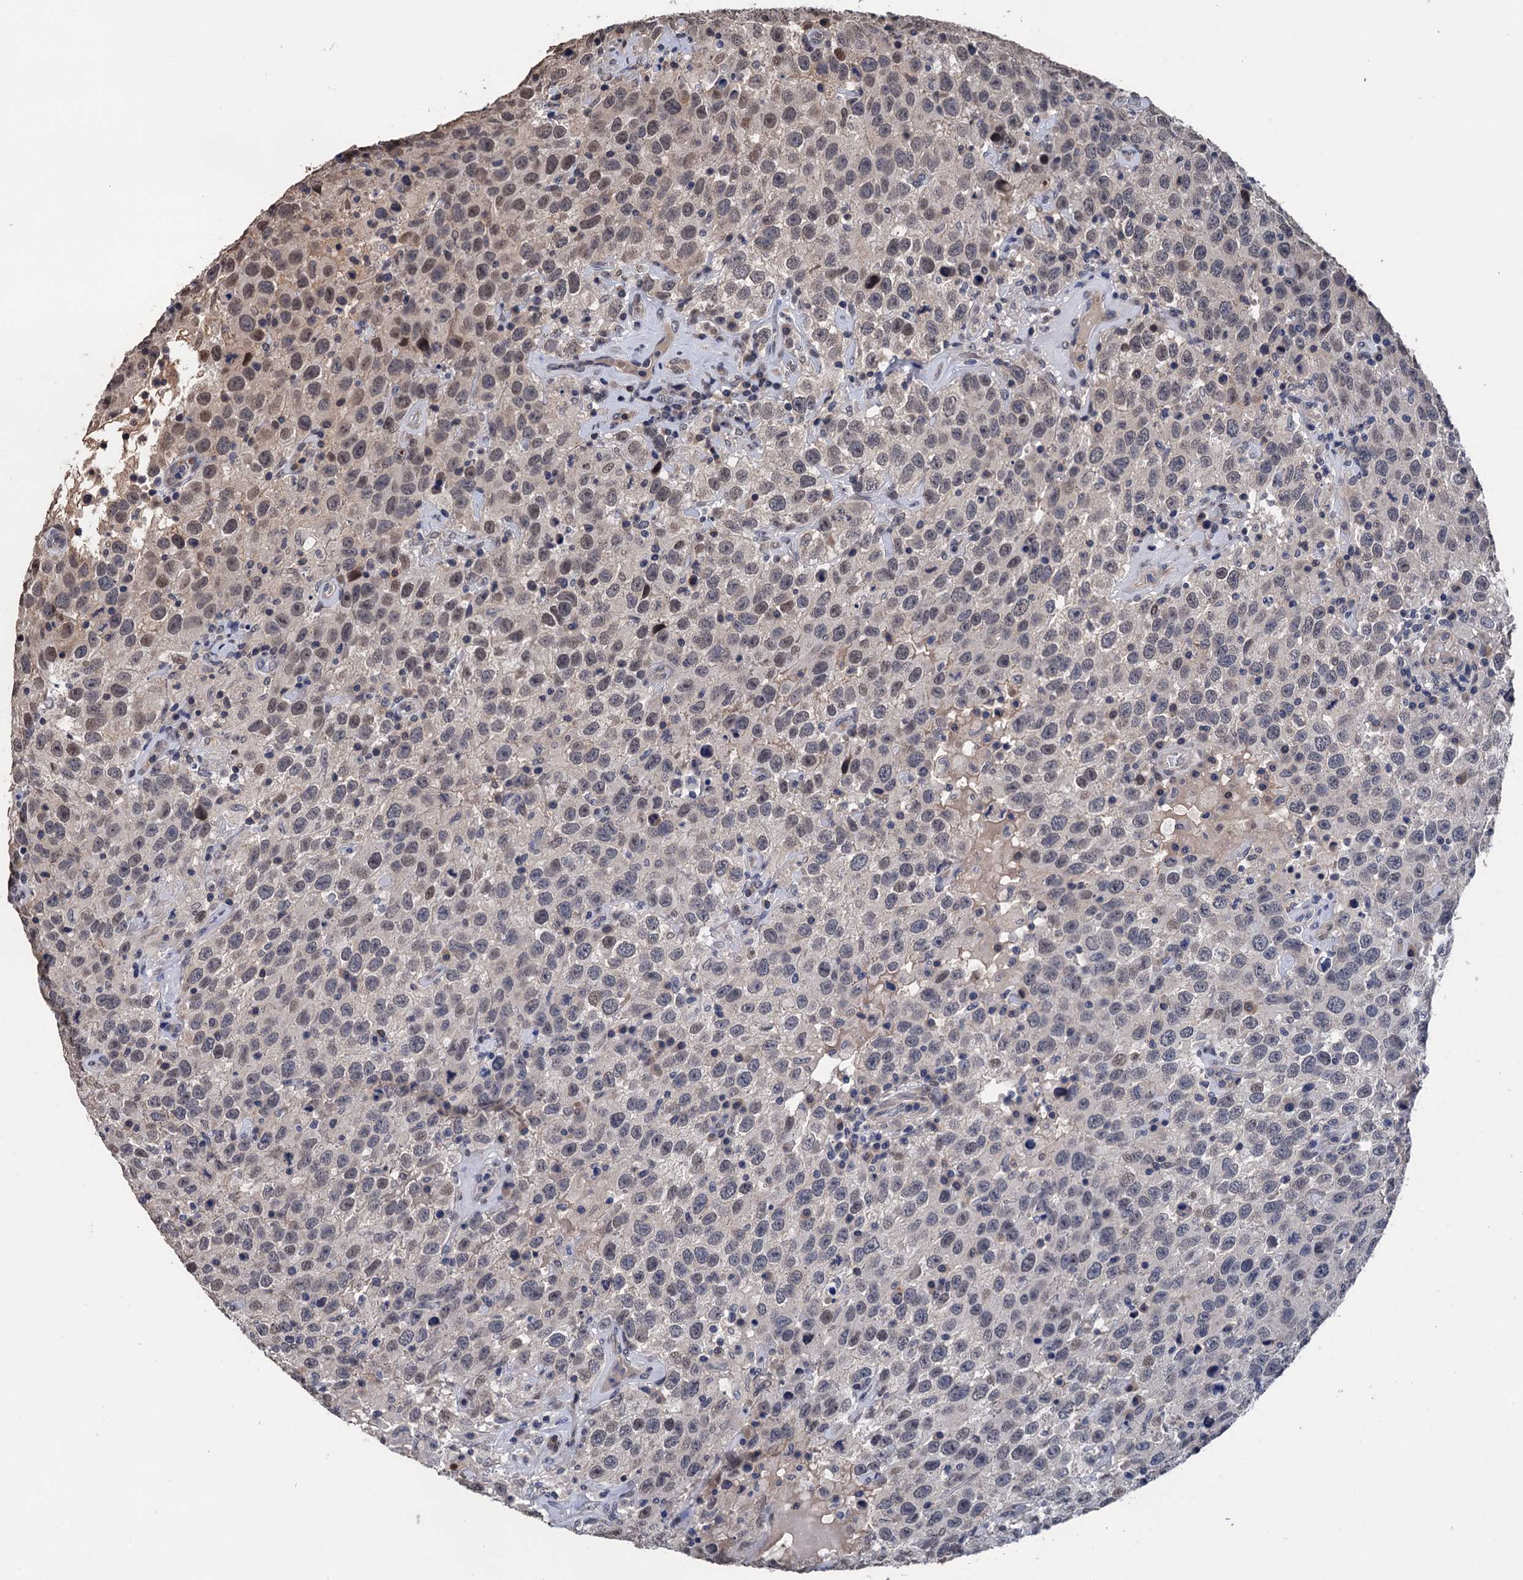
{"staining": {"intensity": "moderate", "quantity": "25%-75%", "location": "cytoplasmic/membranous,nuclear"}, "tissue": "testis cancer", "cell_type": "Tumor cells", "image_type": "cancer", "snomed": [{"axis": "morphology", "description": "Seminoma, NOS"}, {"axis": "topography", "description": "Testis"}], "caption": "Immunohistochemical staining of seminoma (testis) demonstrates medium levels of moderate cytoplasmic/membranous and nuclear staining in approximately 25%-75% of tumor cells.", "gene": "ART5", "patient": {"sex": "male", "age": 41}}